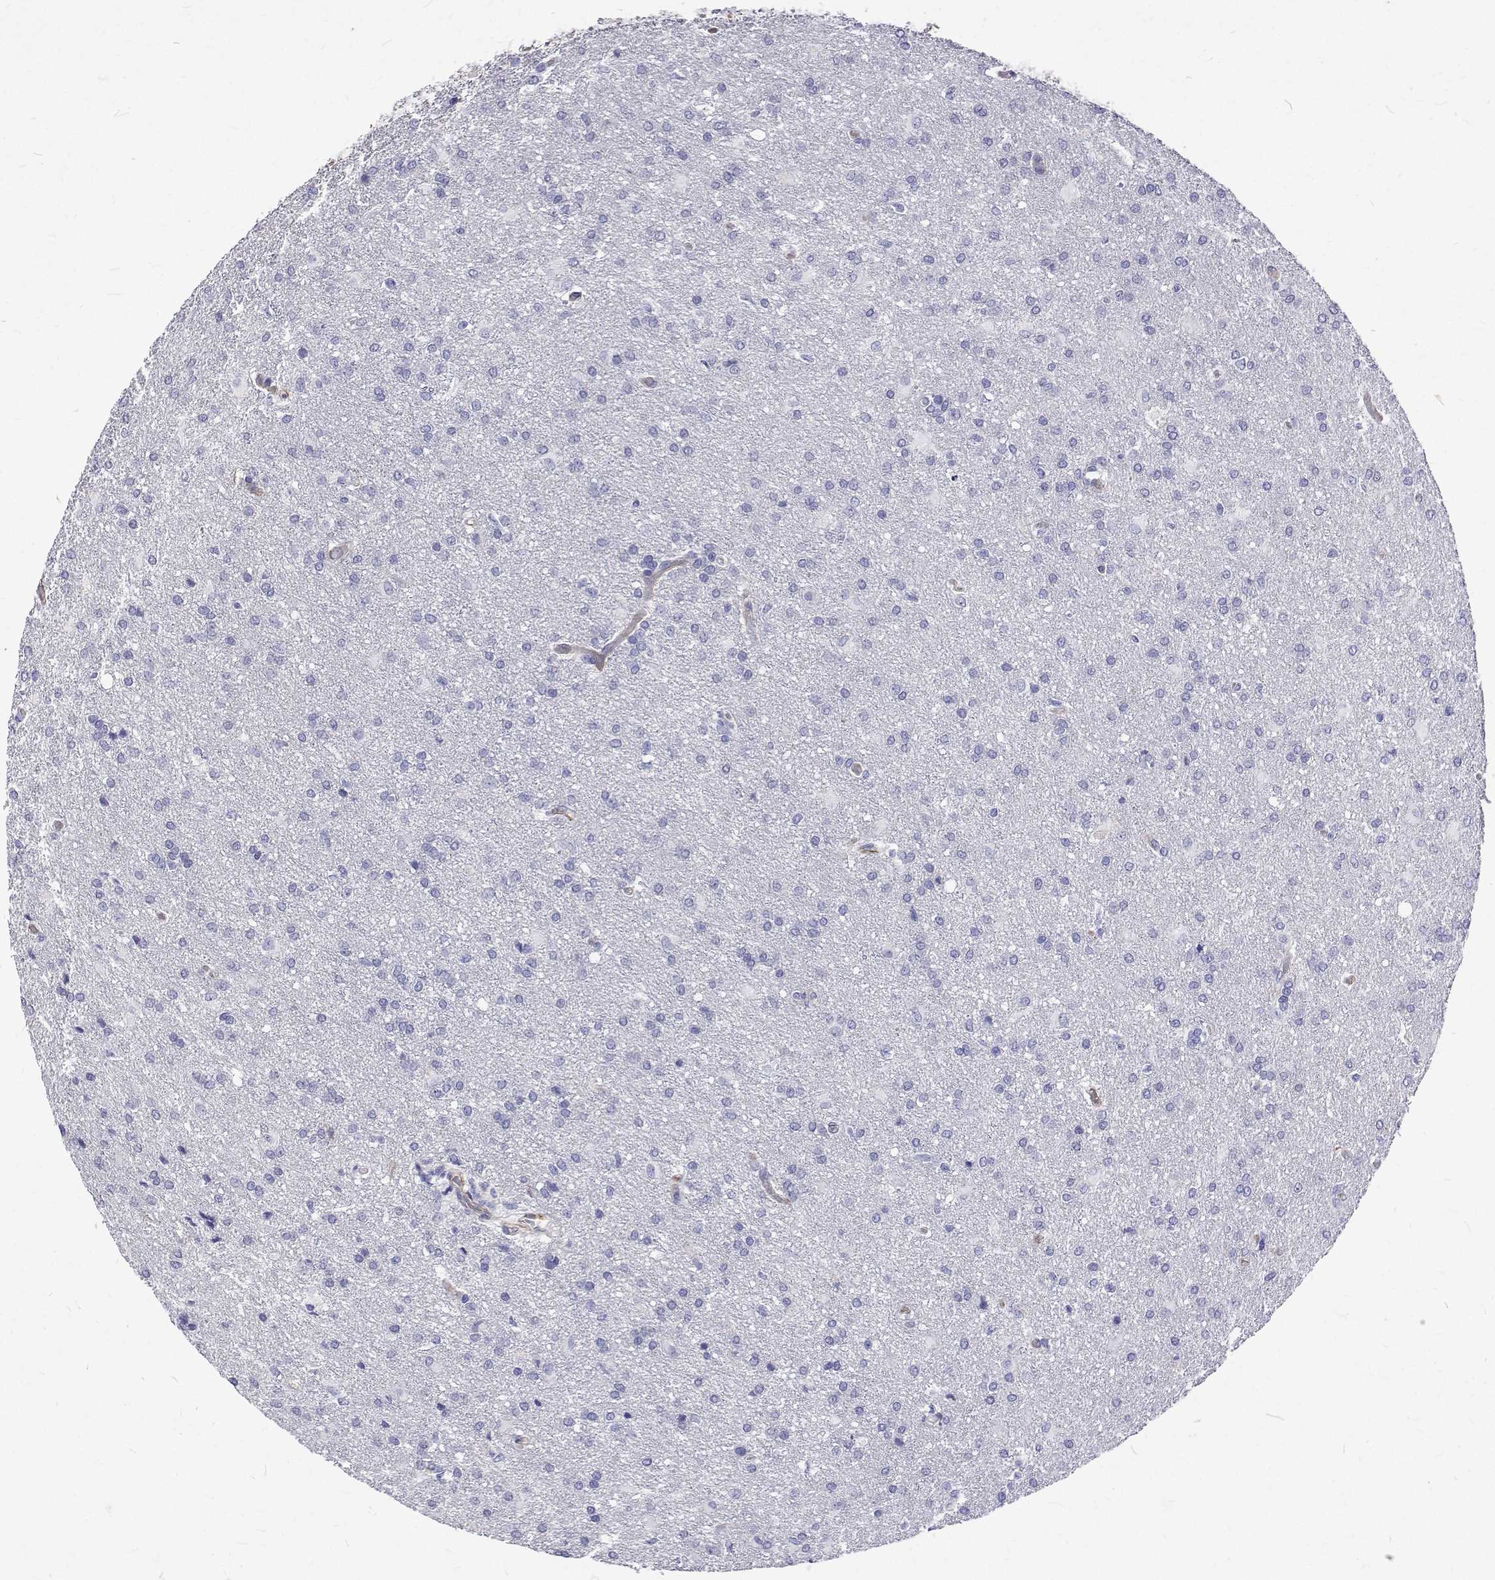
{"staining": {"intensity": "negative", "quantity": "none", "location": "none"}, "tissue": "glioma", "cell_type": "Tumor cells", "image_type": "cancer", "snomed": [{"axis": "morphology", "description": "Glioma, malignant, High grade"}, {"axis": "topography", "description": "Brain"}], "caption": "High magnification brightfield microscopy of glioma stained with DAB (brown) and counterstained with hematoxylin (blue): tumor cells show no significant staining. (Immunohistochemistry (ihc), brightfield microscopy, high magnification).", "gene": "OPRPN", "patient": {"sex": "male", "age": 68}}